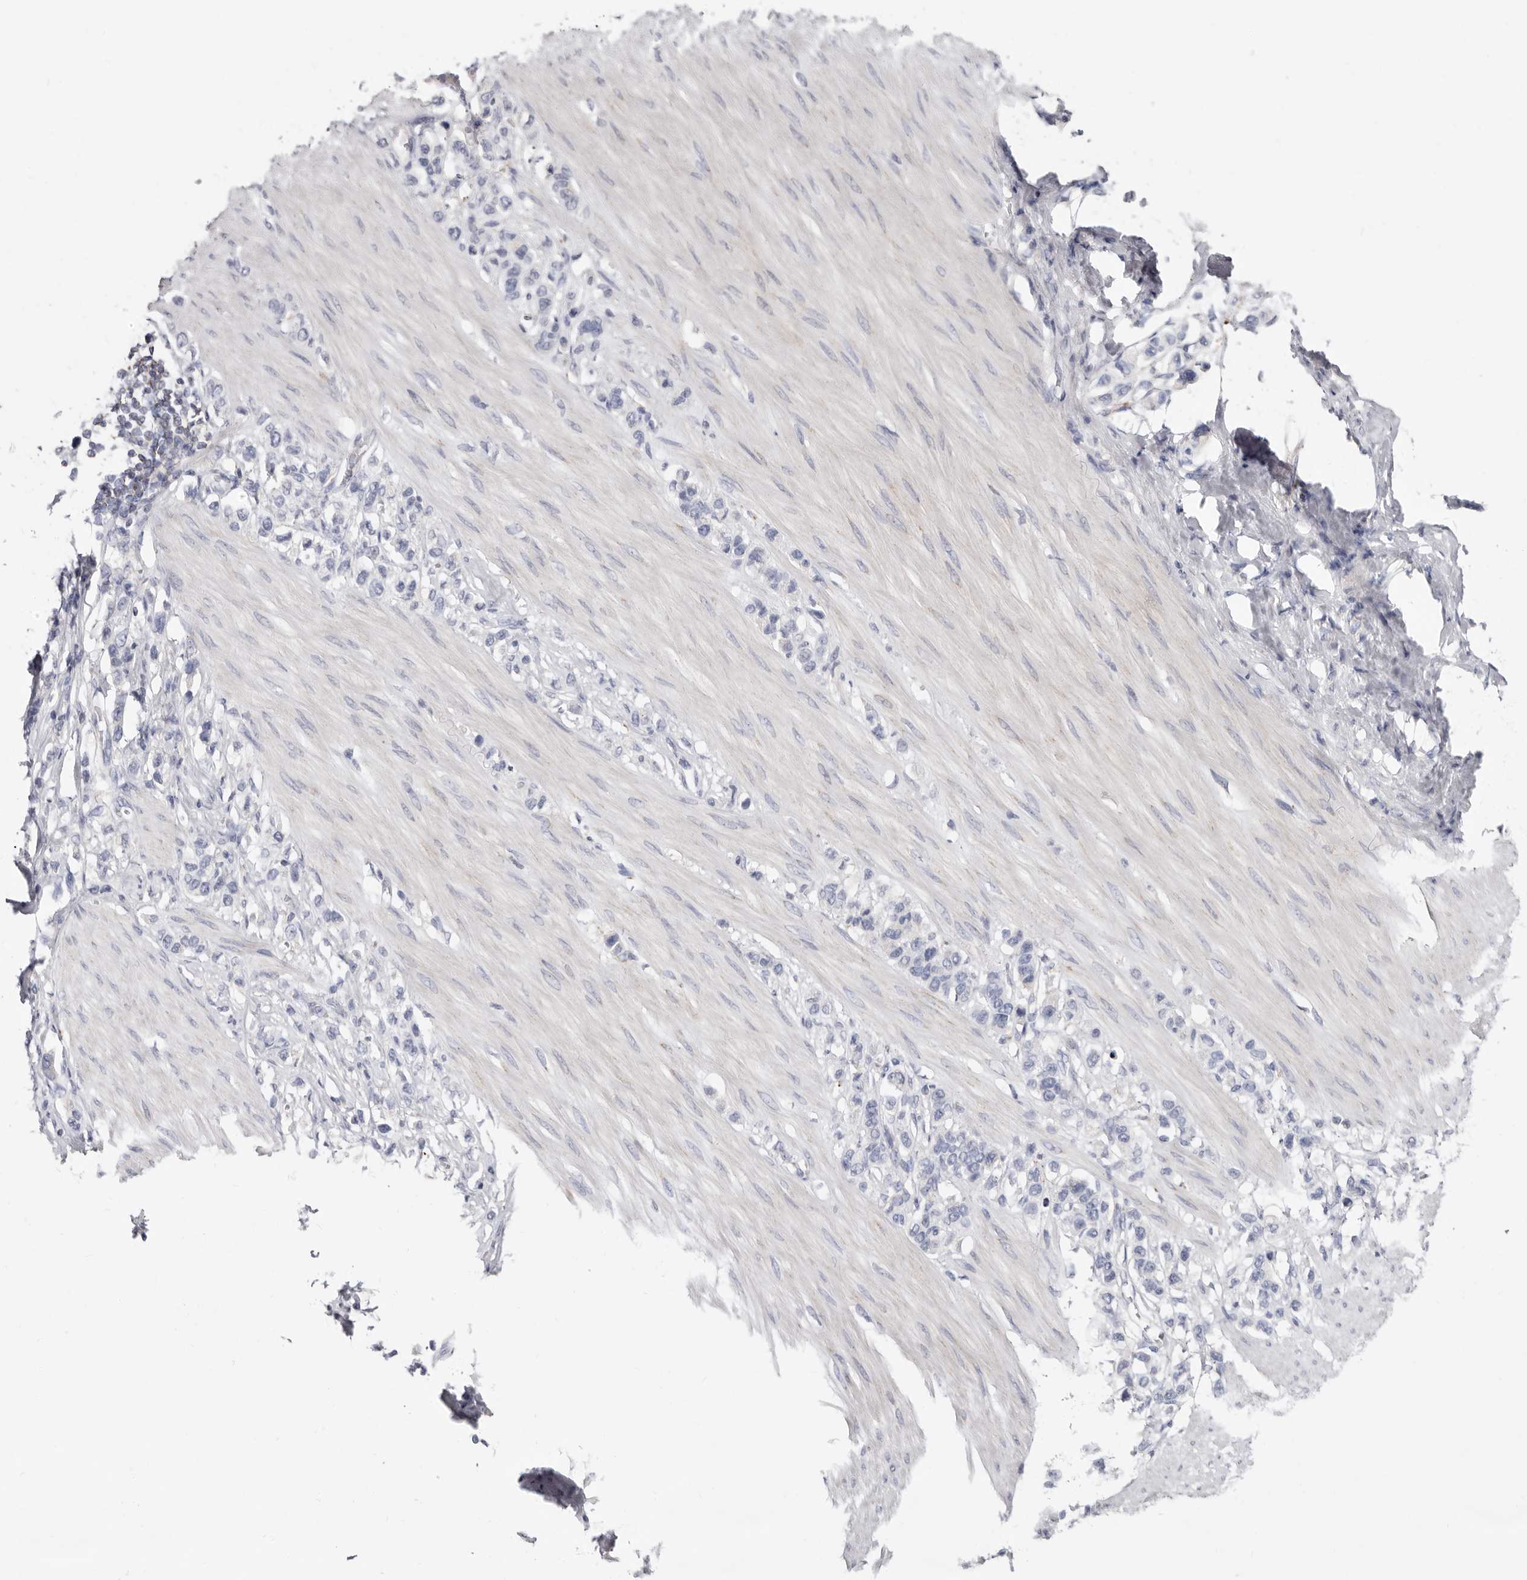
{"staining": {"intensity": "negative", "quantity": "none", "location": "none"}, "tissue": "stomach cancer", "cell_type": "Tumor cells", "image_type": "cancer", "snomed": [{"axis": "morphology", "description": "Adenocarcinoma, NOS"}, {"axis": "topography", "description": "Stomach"}], "caption": "Tumor cells show no significant staining in adenocarcinoma (stomach).", "gene": "RSPO2", "patient": {"sex": "female", "age": 65}}